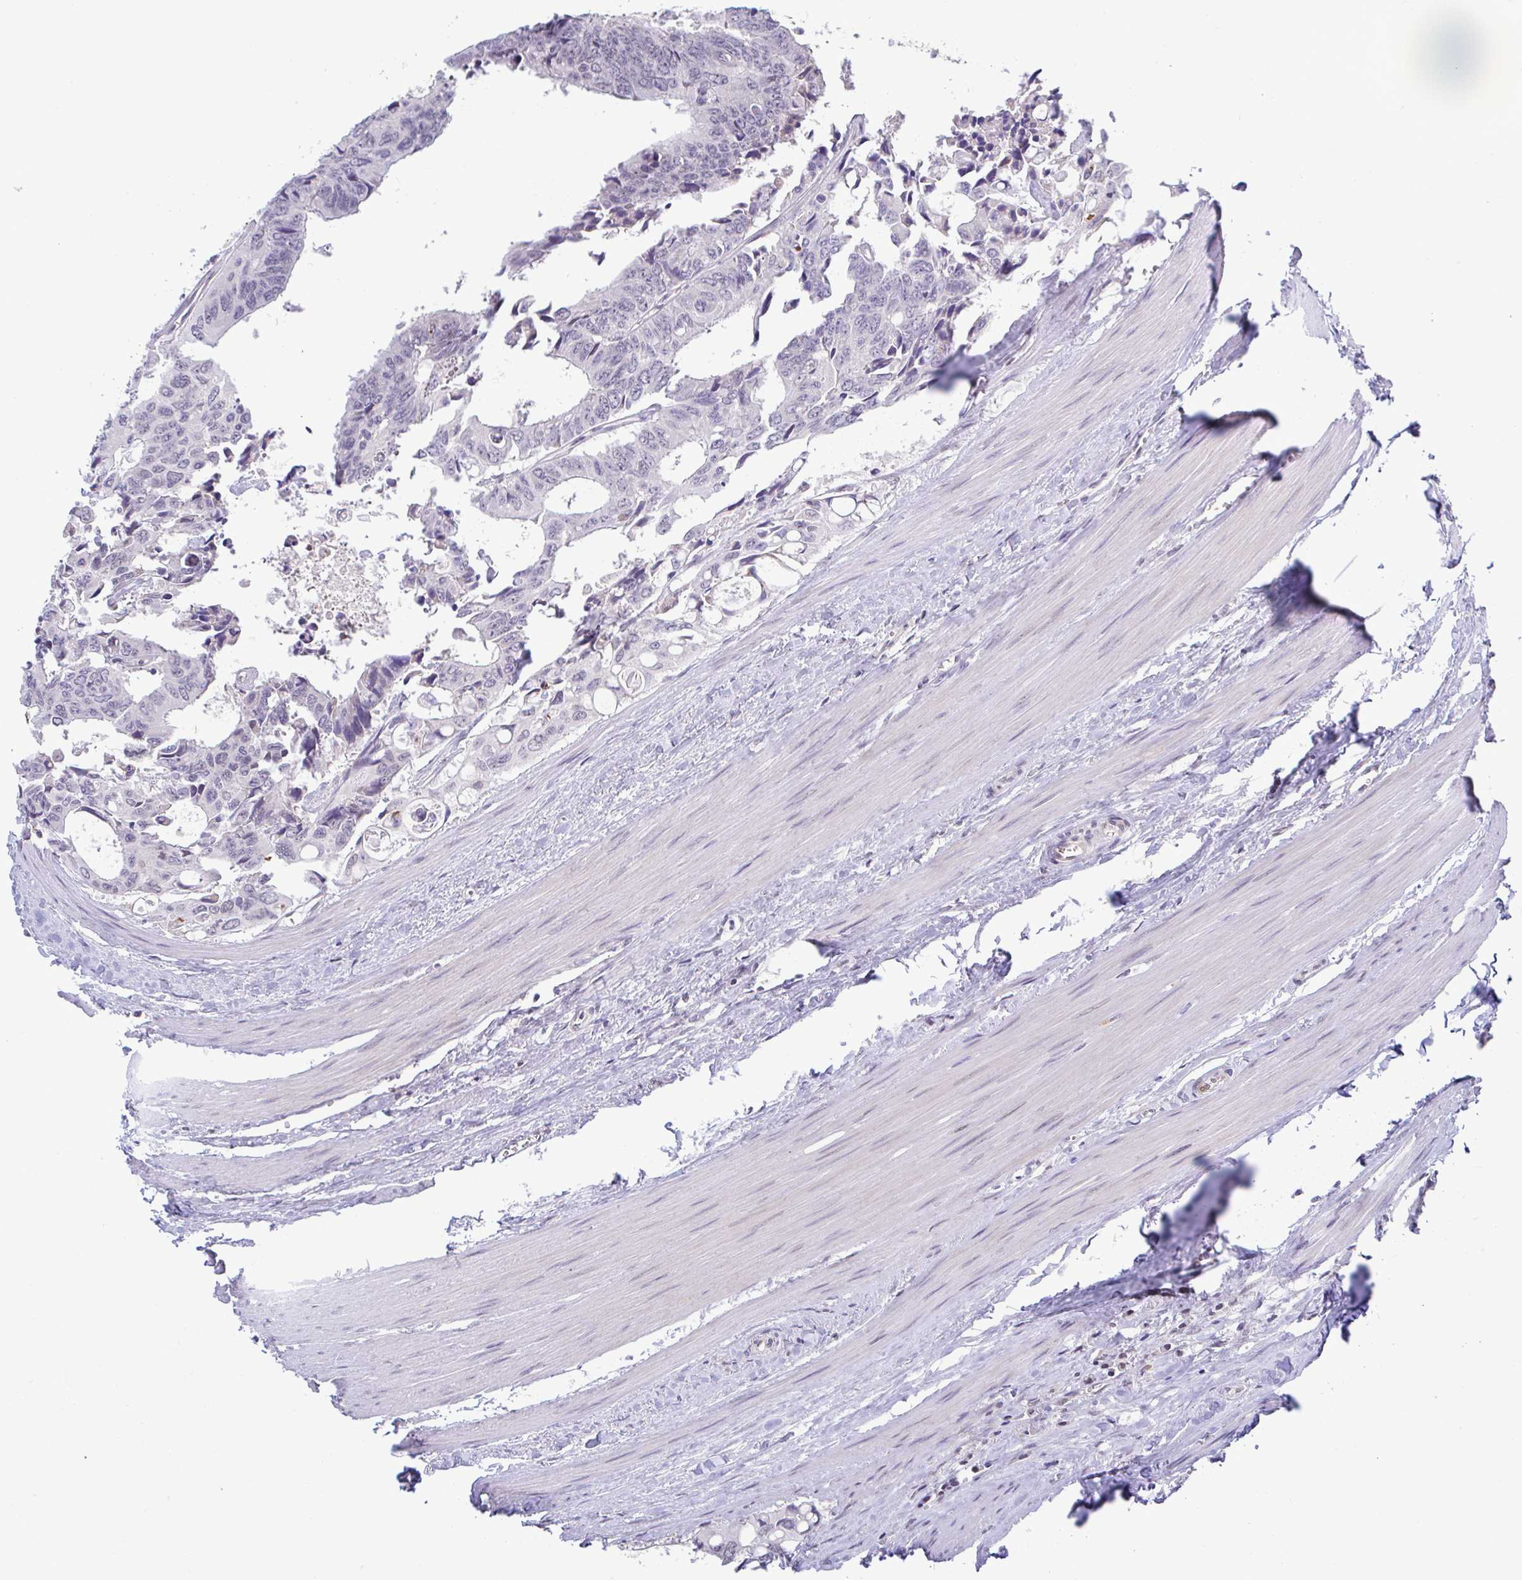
{"staining": {"intensity": "weak", "quantity": "<25%", "location": "nuclear"}, "tissue": "colorectal cancer", "cell_type": "Tumor cells", "image_type": "cancer", "snomed": [{"axis": "morphology", "description": "Adenocarcinoma, NOS"}, {"axis": "topography", "description": "Rectum"}], "caption": "Immunohistochemistry (IHC) photomicrograph of colorectal cancer (adenocarcinoma) stained for a protein (brown), which shows no expression in tumor cells. (DAB immunohistochemistry with hematoxylin counter stain).", "gene": "C9orf64", "patient": {"sex": "male", "age": 76}}